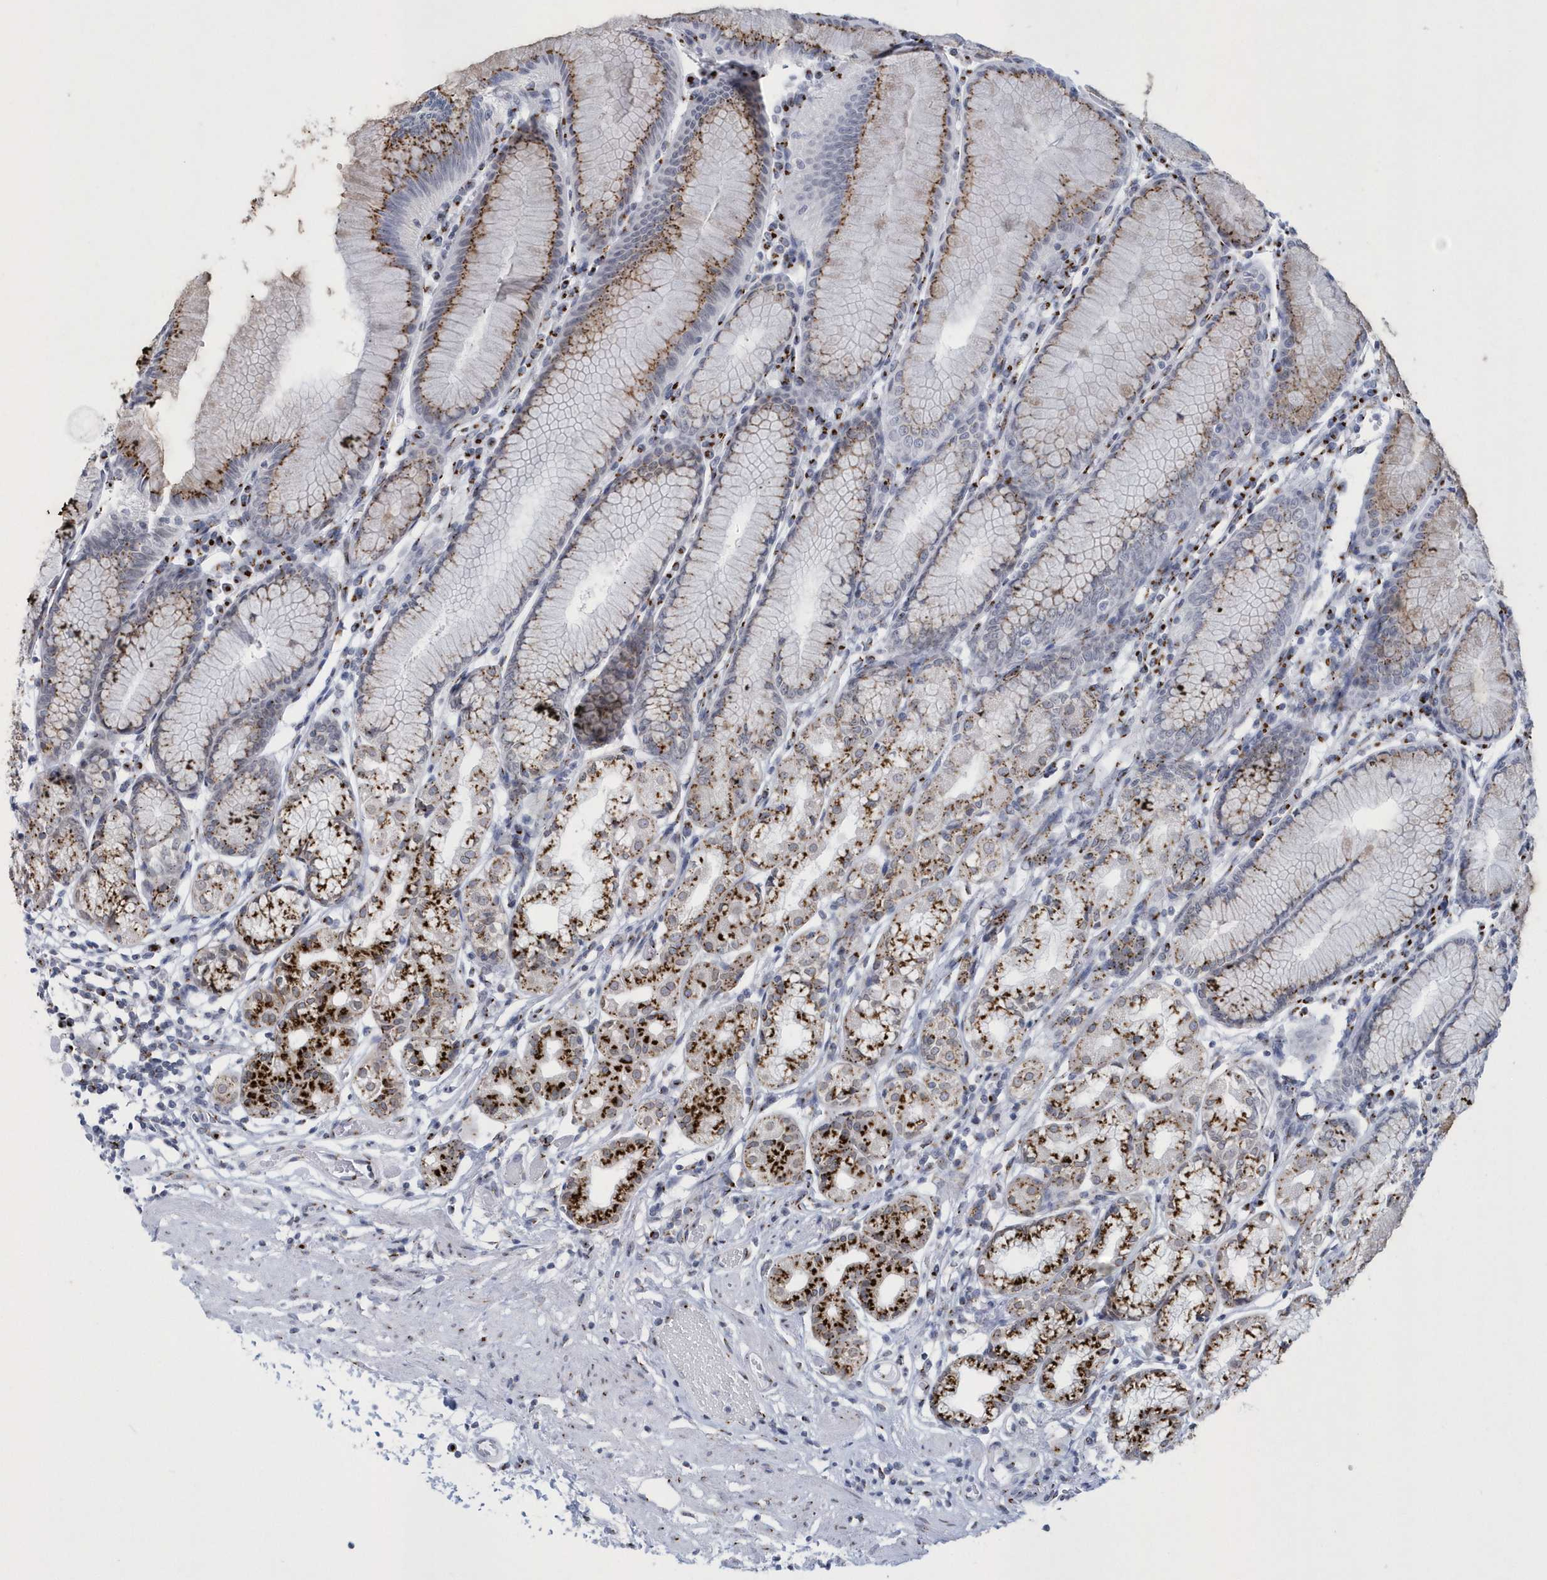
{"staining": {"intensity": "strong", "quantity": ">75%", "location": "cytoplasmic/membranous"}, "tissue": "stomach", "cell_type": "Glandular cells", "image_type": "normal", "snomed": [{"axis": "morphology", "description": "Normal tissue, NOS"}, {"axis": "topography", "description": "Stomach"}], "caption": "Immunohistochemistry staining of normal stomach, which displays high levels of strong cytoplasmic/membranous positivity in about >75% of glandular cells indicating strong cytoplasmic/membranous protein staining. The staining was performed using DAB (3,3'-diaminobenzidine) (brown) for protein detection and nuclei were counterstained in hematoxylin (blue).", "gene": "SLX9", "patient": {"sex": "female", "age": 57}}